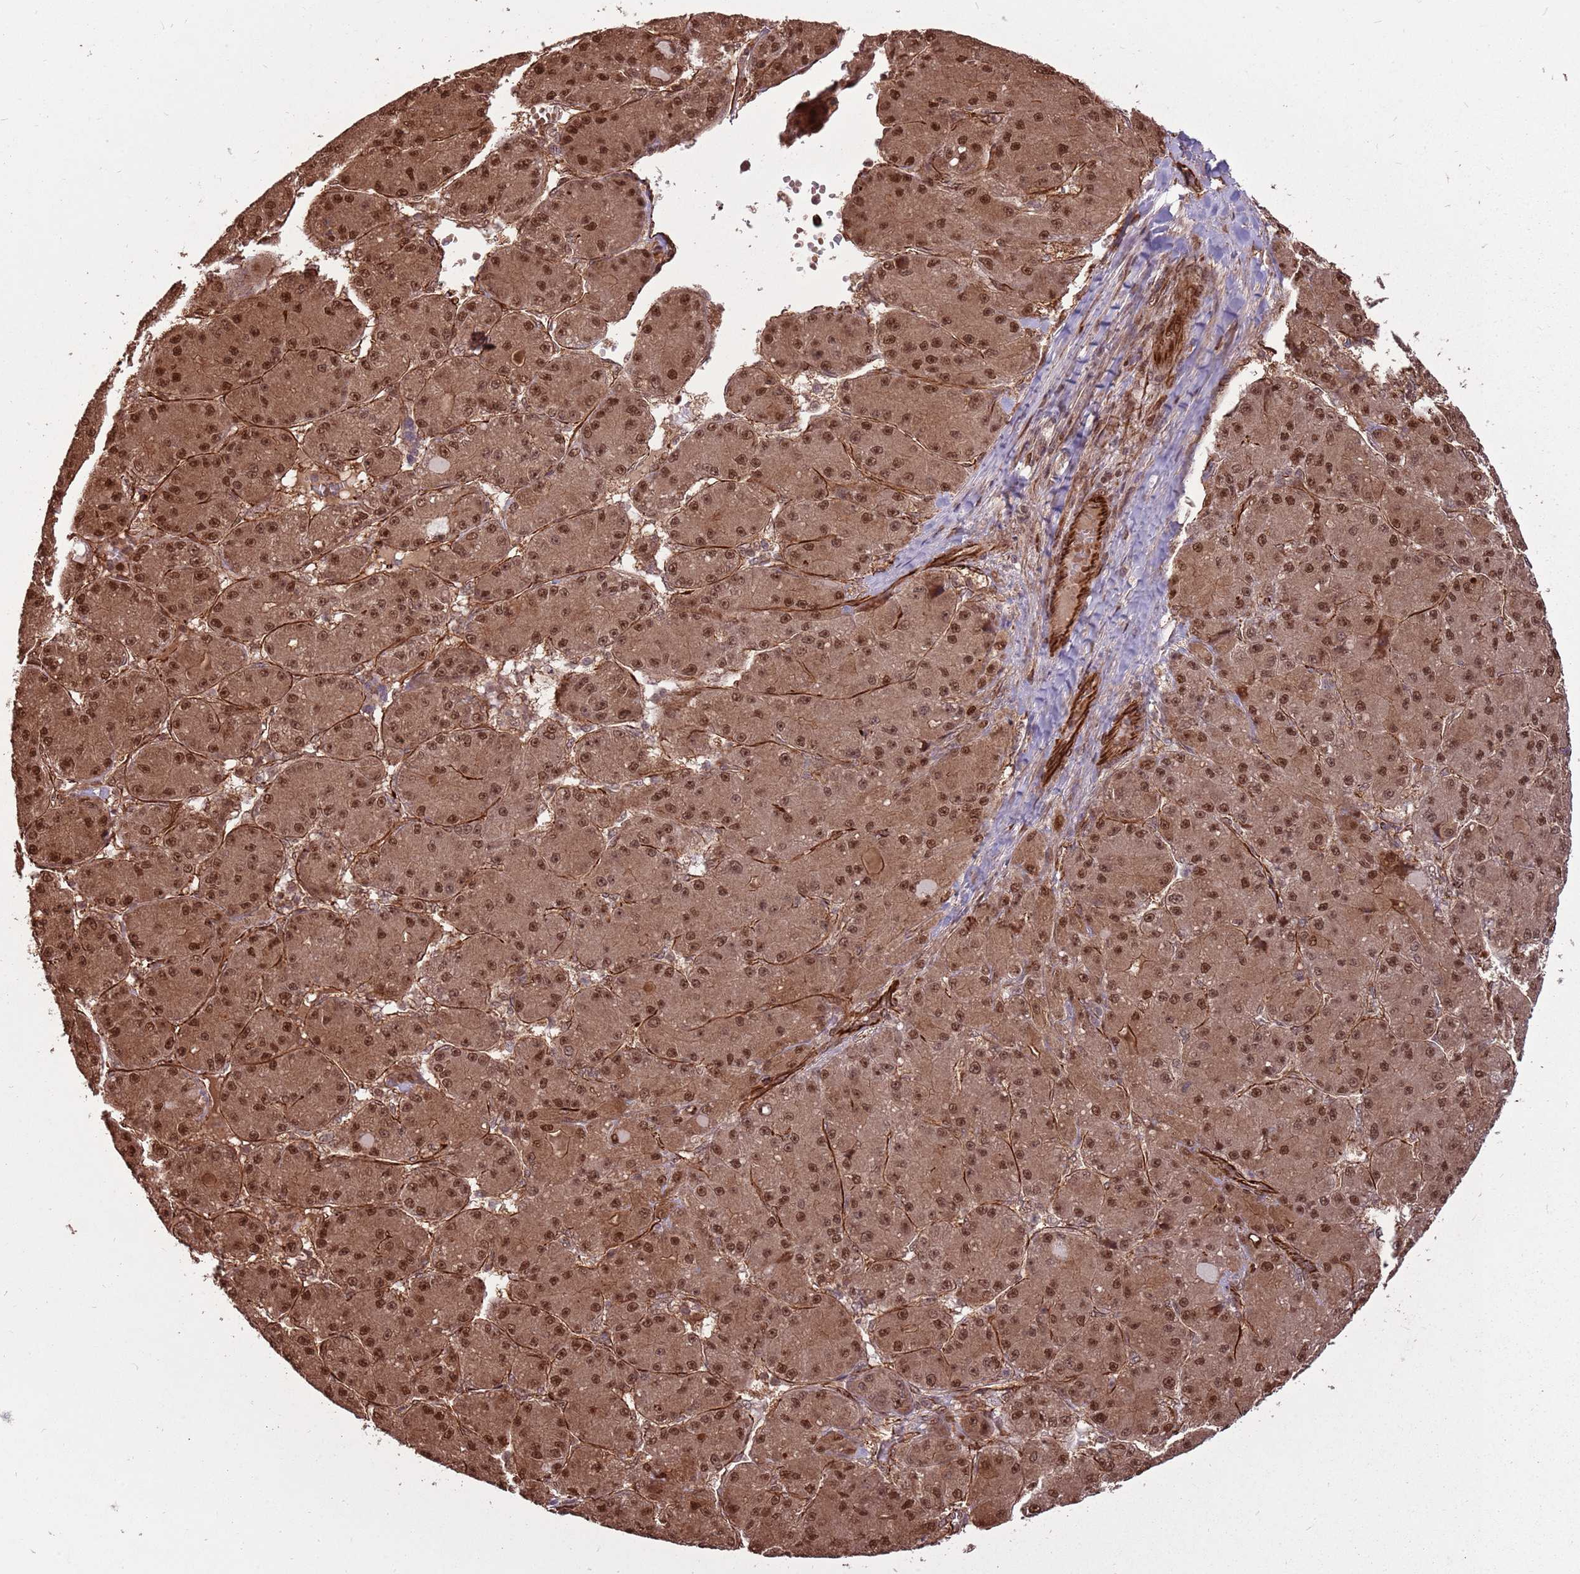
{"staining": {"intensity": "moderate", "quantity": ">75%", "location": "cytoplasmic/membranous,nuclear"}, "tissue": "liver cancer", "cell_type": "Tumor cells", "image_type": "cancer", "snomed": [{"axis": "morphology", "description": "Carcinoma, Hepatocellular, NOS"}, {"axis": "topography", "description": "Liver"}], "caption": "Moderate cytoplasmic/membranous and nuclear protein staining is identified in approximately >75% of tumor cells in liver cancer (hepatocellular carcinoma).", "gene": "ADAMTS3", "patient": {"sex": "male", "age": 67}}